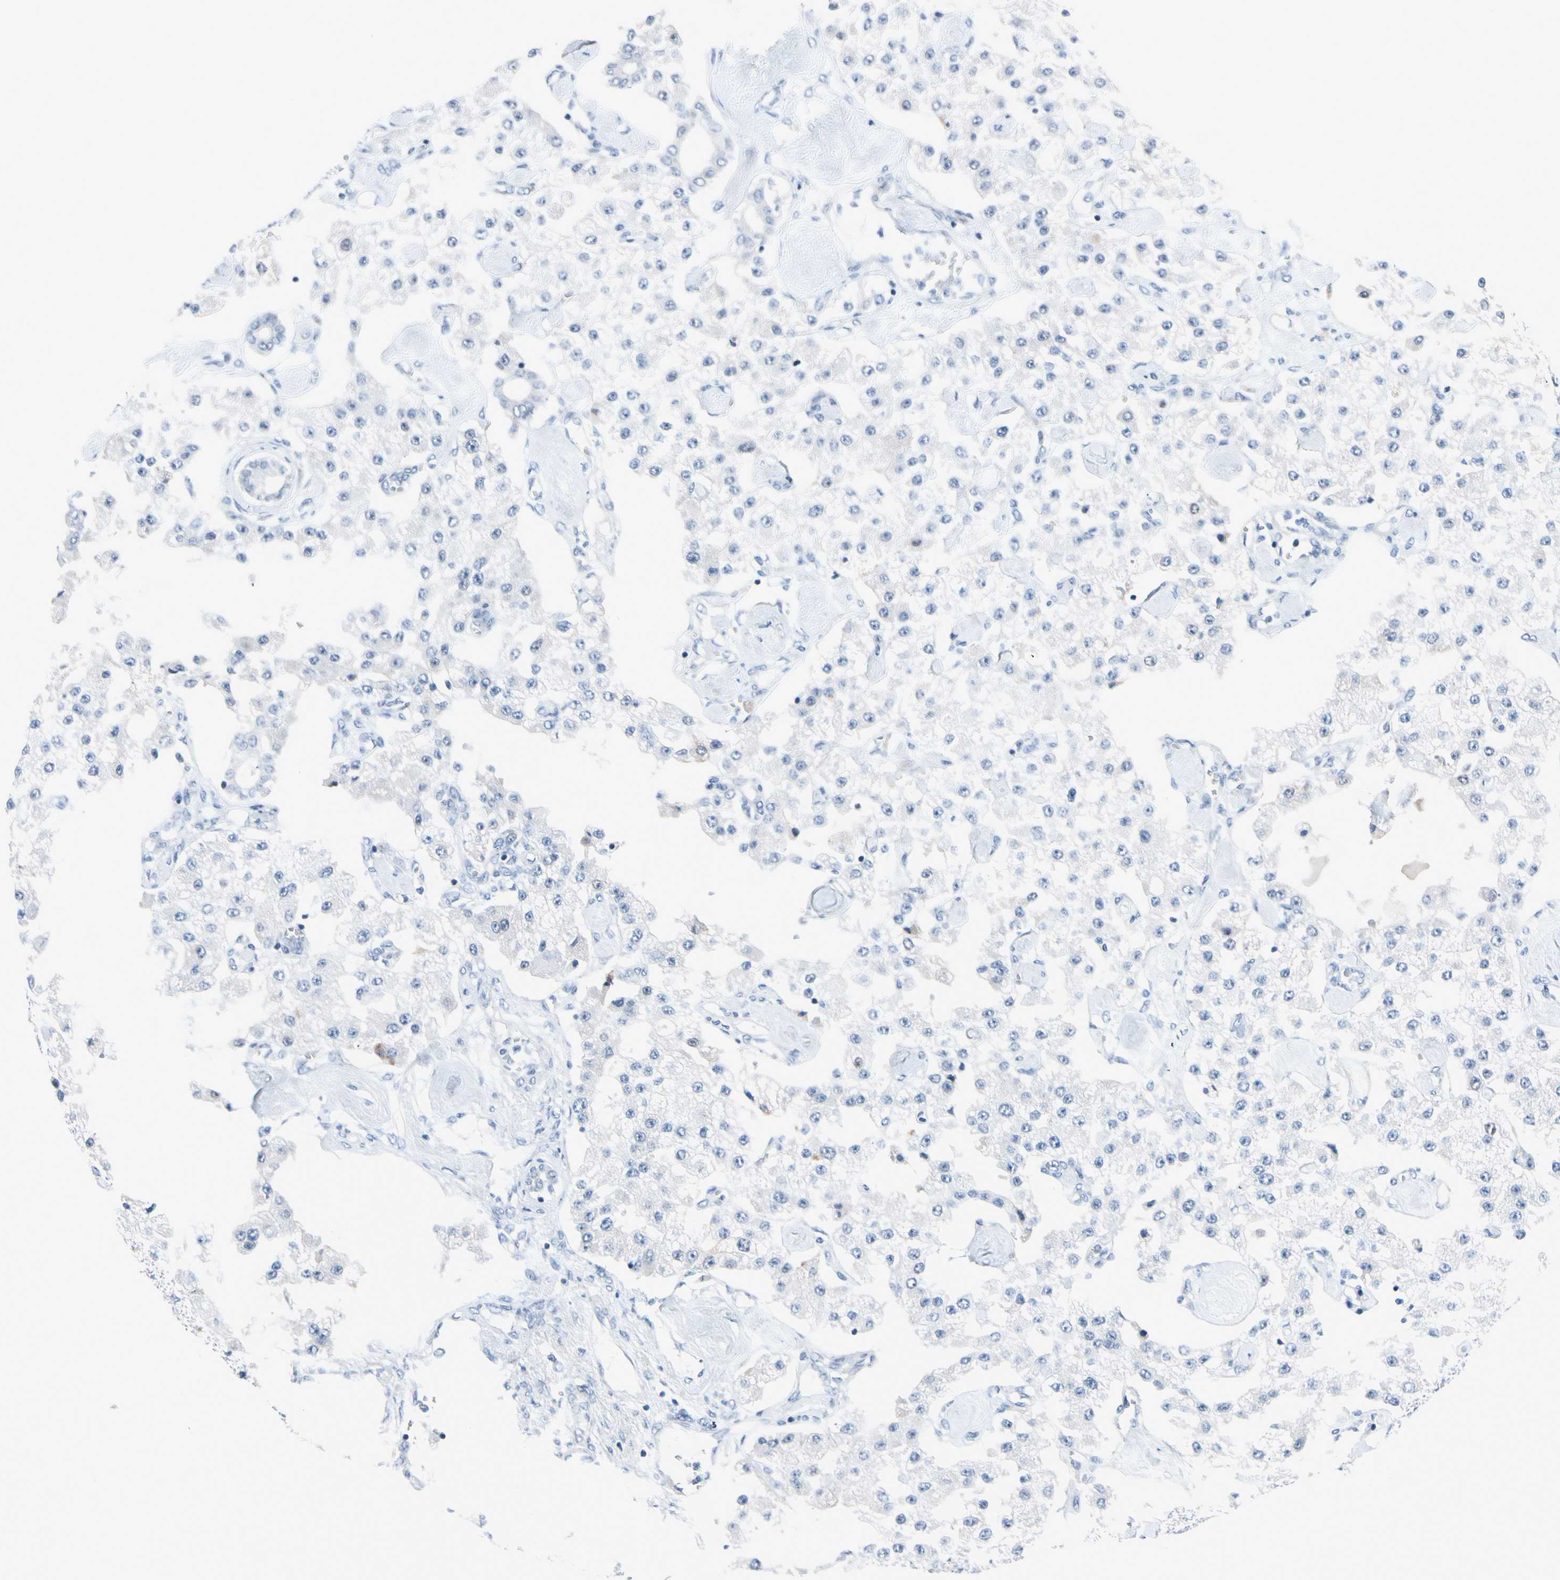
{"staining": {"intensity": "negative", "quantity": "none", "location": "none"}, "tissue": "carcinoid", "cell_type": "Tumor cells", "image_type": "cancer", "snomed": [{"axis": "morphology", "description": "Carcinoid, malignant, NOS"}, {"axis": "topography", "description": "Pancreas"}], "caption": "This is an immunohistochemistry (IHC) photomicrograph of carcinoid. There is no staining in tumor cells.", "gene": "PGR", "patient": {"sex": "male", "age": 41}}